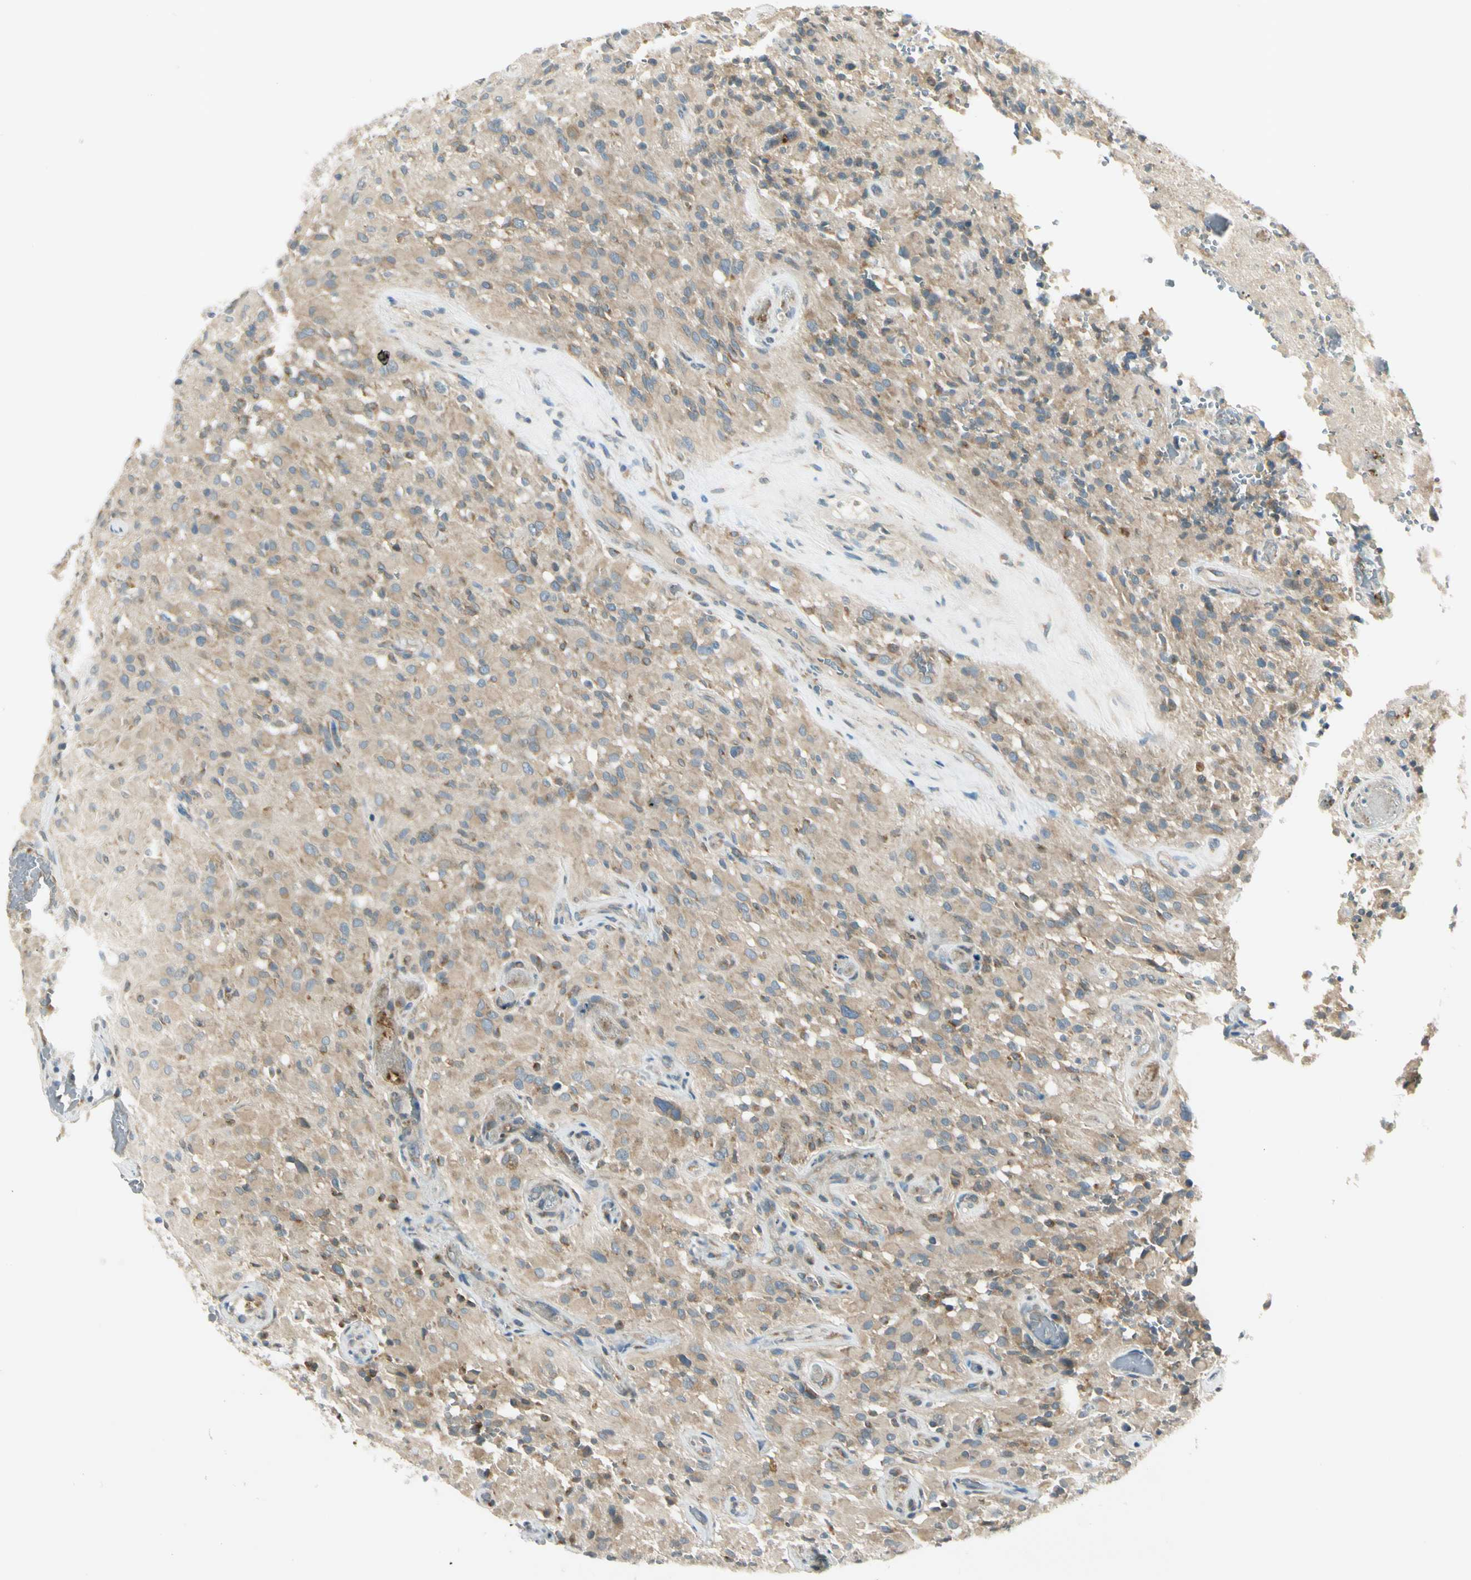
{"staining": {"intensity": "weak", "quantity": ">75%", "location": "cytoplasmic/membranous"}, "tissue": "glioma", "cell_type": "Tumor cells", "image_type": "cancer", "snomed": [{"axis": "morphology", "description": "Glioma, malignant, High grade"}, {"axis": "topography", "description": "Brain"}], "caption": "Human malignant glioma (high-grade) stained with a brown dye reveals weak cytoplasmic/membranous positive expression in approximately >75% of tumor cells.", "gene": "BNIP1", "patient": {"sex": "male", "age": 71}}